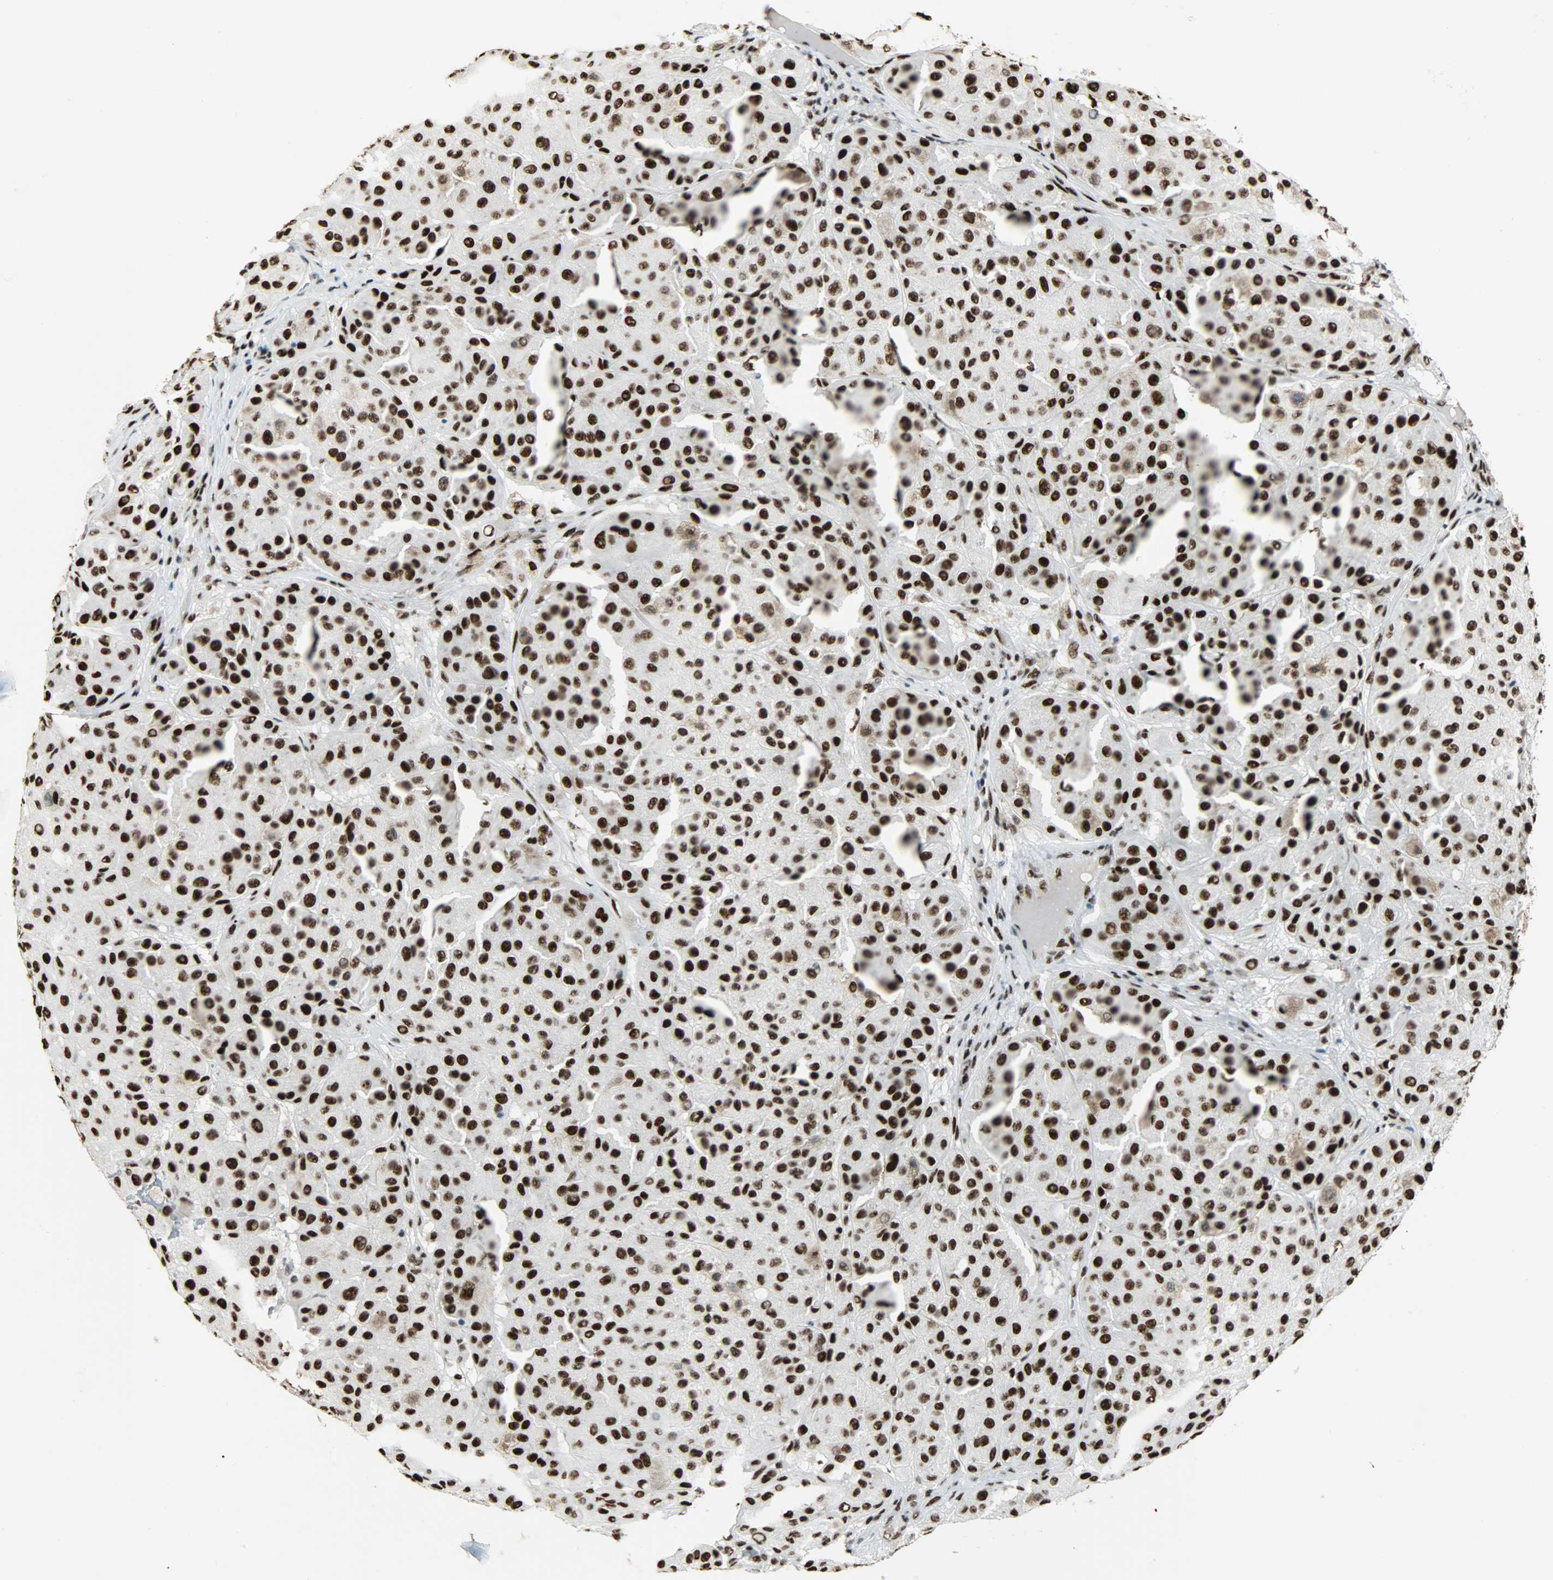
{"staining": {"intensity": "strong", "quantity": ">75%", "location": "nuclear"}, "tissue": "melanoma", "cell_type": "Tumor cells", "image_type": "cancer", "snomed": [{"axis": "morphology", "description": "Normal tissue, NOS"}, {"axis": "morphology", "description": "Malignant melanoma, Metastatic site"}, {"axis": "topography", "description": "Skin"}], "caption": "Immunohistochemistry micrograph of melanoma stained for a protein (brown), which displays high levels of strong nuclear staining in approximately >75% of tumor cells.", "gene": "SSB", "patient": {"sex": "male", "age": 41}}